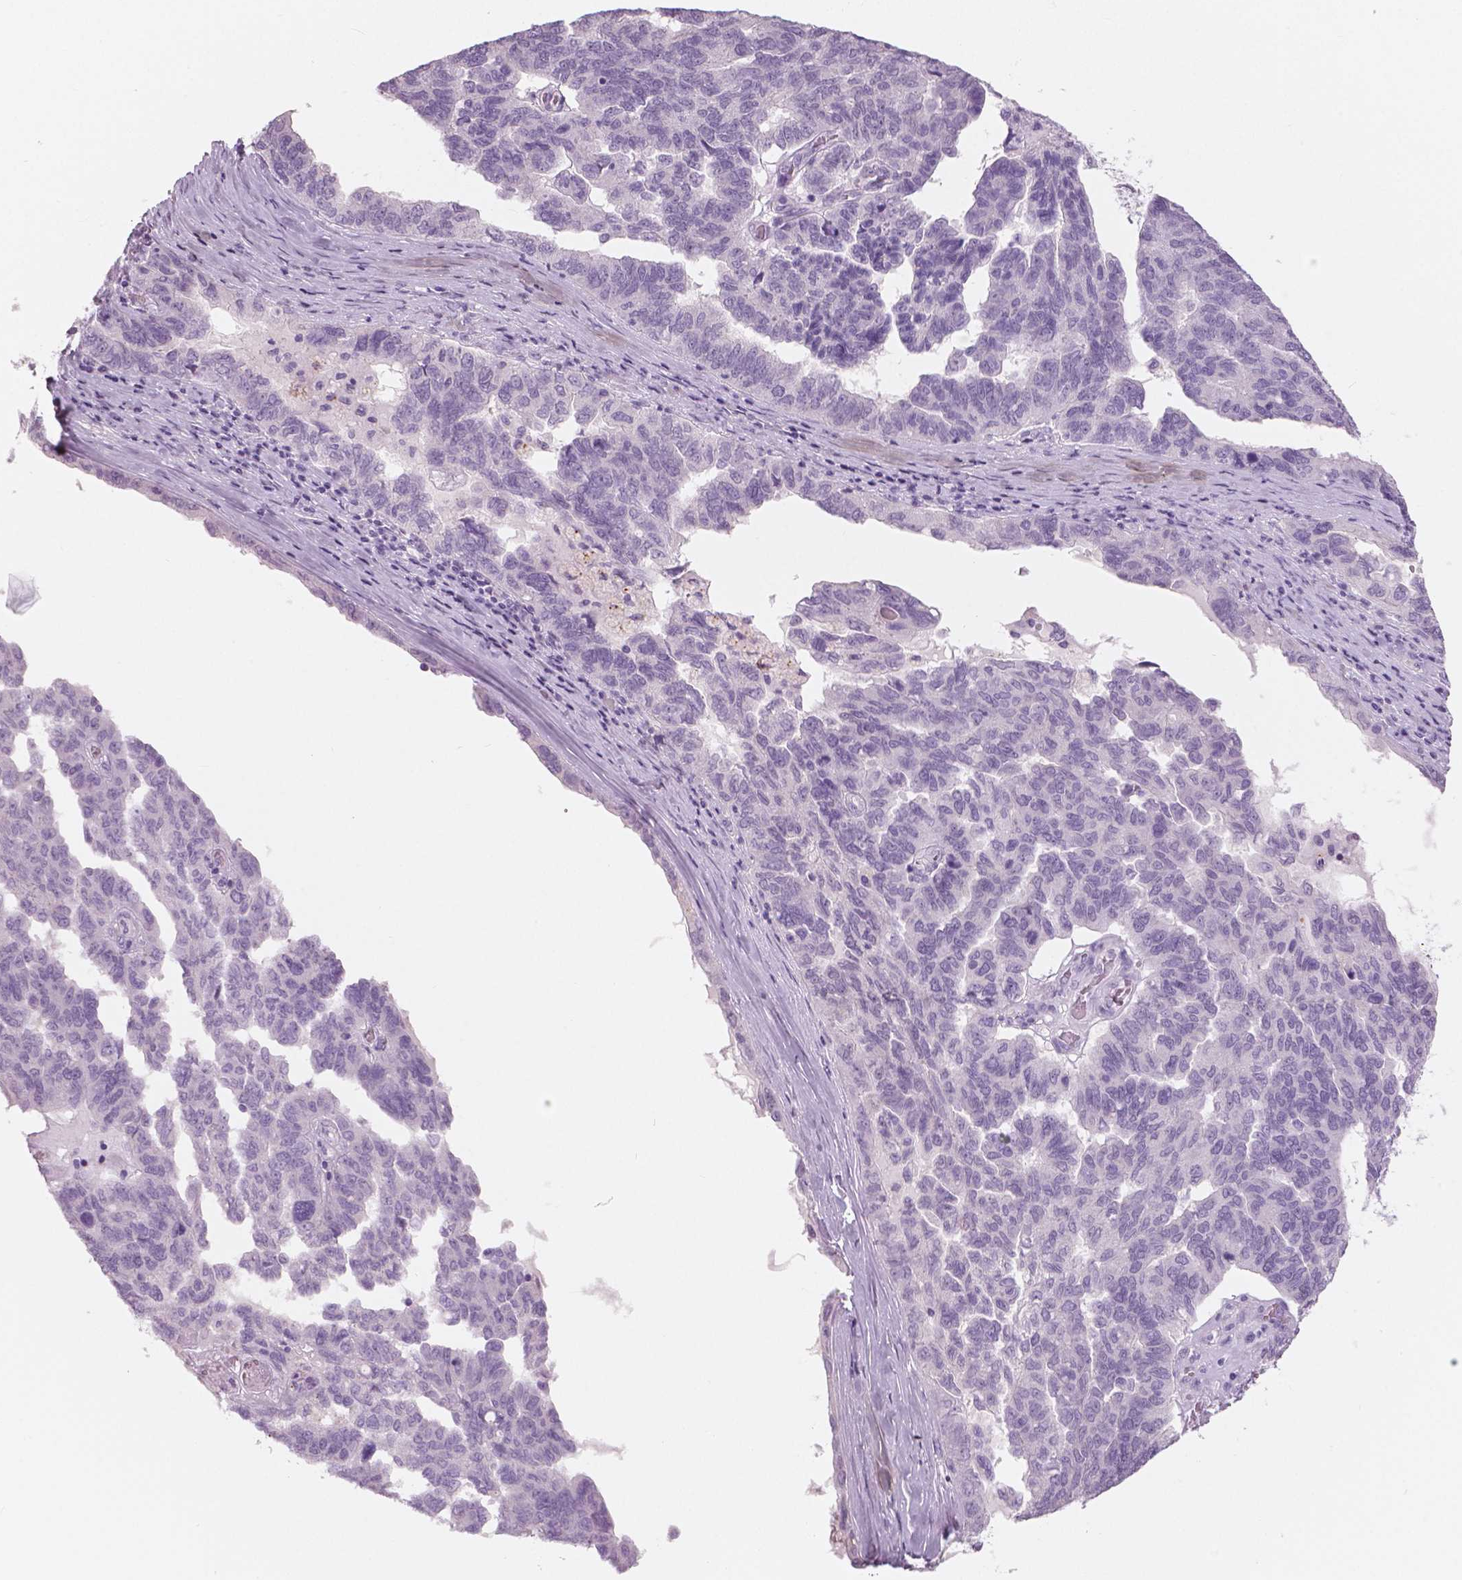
{"staining": {"intensity": "negative", "quantity": "none", "location": "none"}, "tissue": "ovarian cancer", "cell_type": "Tumor cells", "image_type": "cancer", "snomed": [{"axis": "morphology", "description": "Cystadenocarcinoma, serous, NOS"}, {"axis": "topography", "description": "Ovary"}], "caption": "Ovarian cancer (serous cystadenocarcinoma) was stained to show a protein in brown. There is no significant expression in tumor cells.", "gene": "A4GNT", "patient": {"sex": "female", "age": 64}}